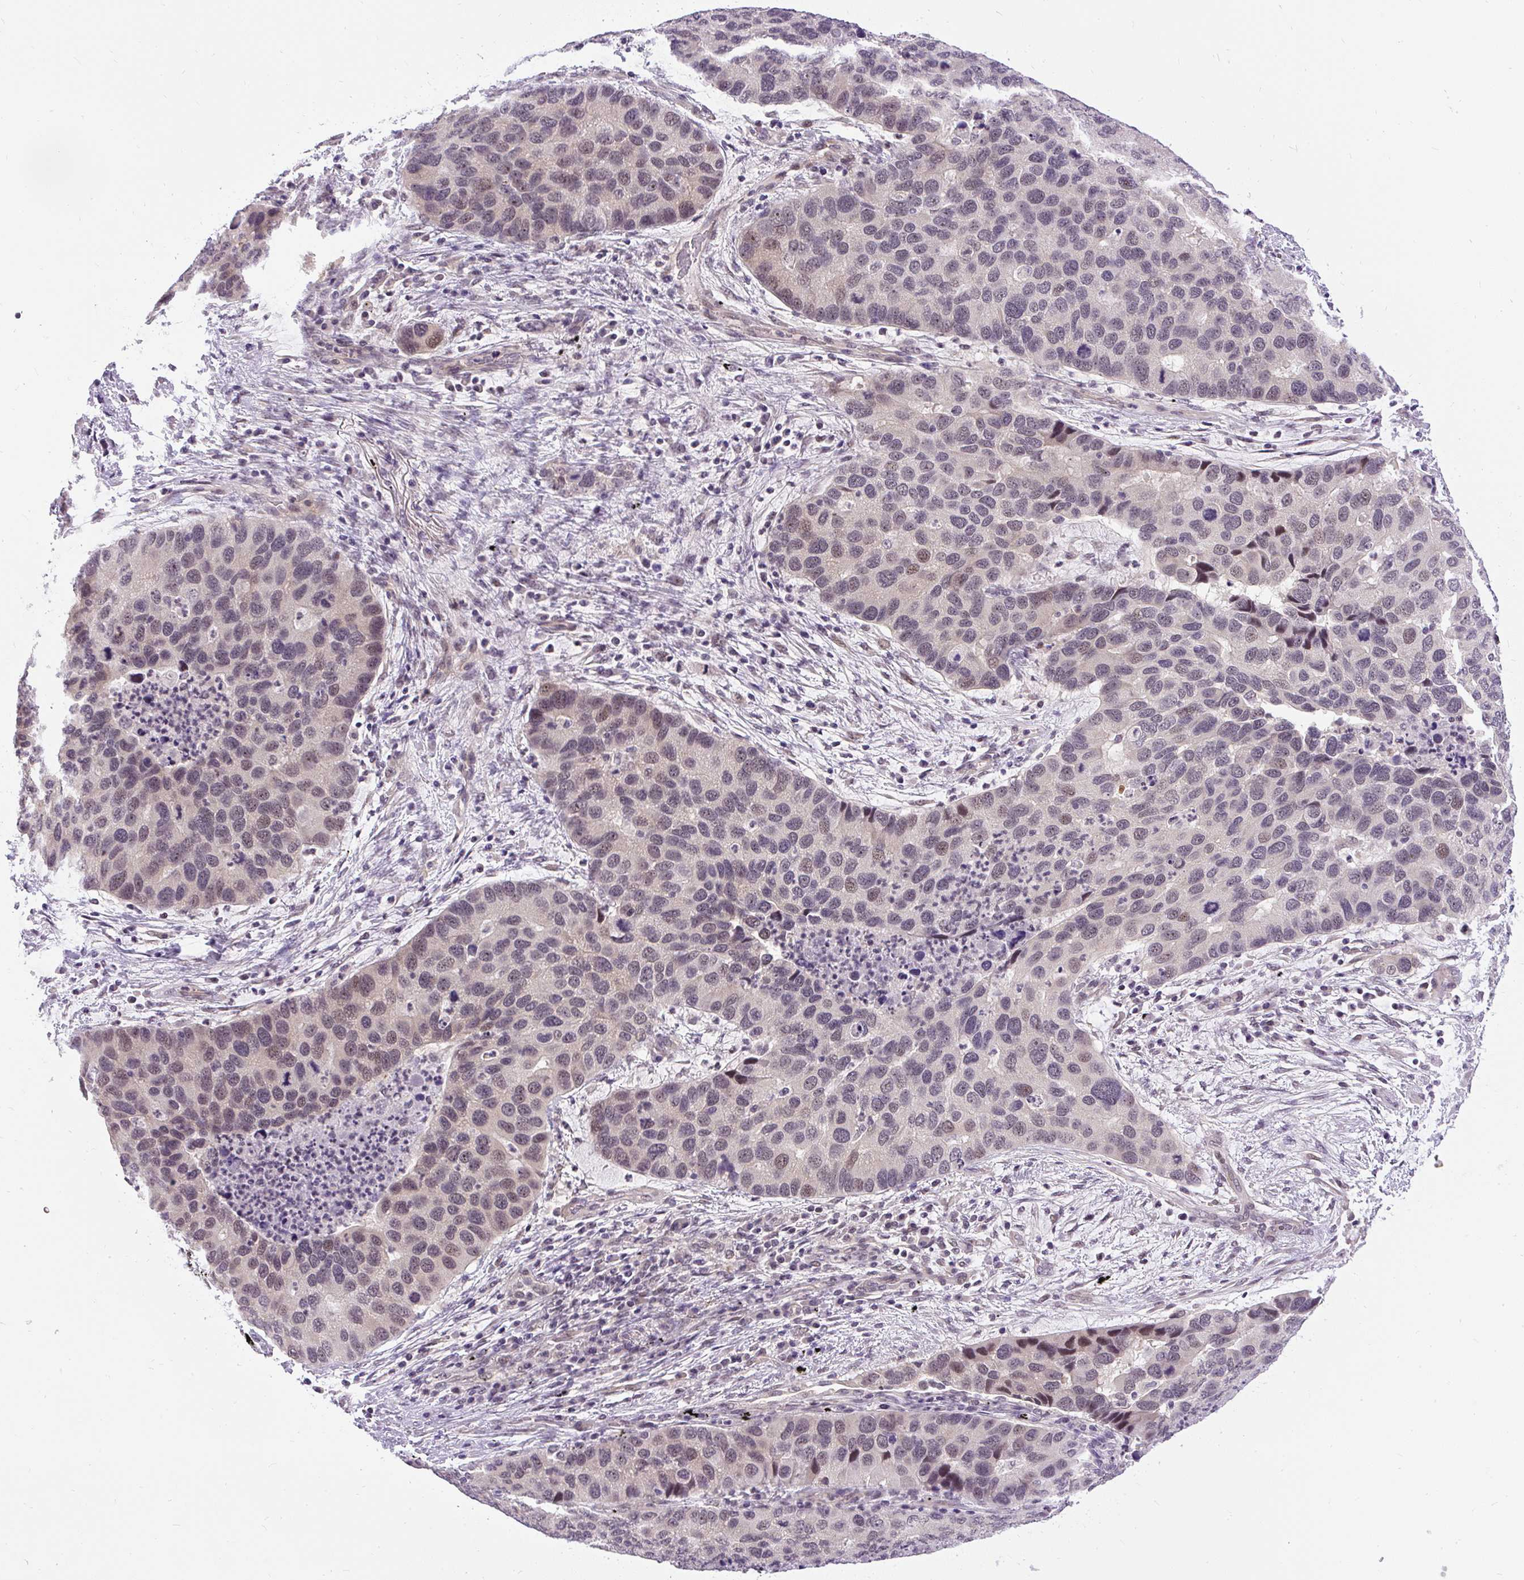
{"staining": {"intensity": "weak", "quantity": "25%-75%", "location": "nuclear"}, "tissue": "lung cancer", "cell_type": "Tumor cells", "image_type": "cancer", "snomed": [{"axis": "morphology", "description": "Aneuploidy"}, {"axis": "morphology", "description": "Adenocarcinoma, NOS"}, {"axis": "topography", "description": "Lymph node"}, {"axis": "topography", "description": "Lung"}], "caption": "An immunohistochemistry micrograph of tumor tissue is shown. Protein staining in brown highlights weak nuclear positivity in adenocarcinoma (lung) within tumor cells. (brown staining indicates protein expression, while blue staining denotes nuclei).", "gene": "FAM117B", "patient": {"sex": "female", "age": 74}}